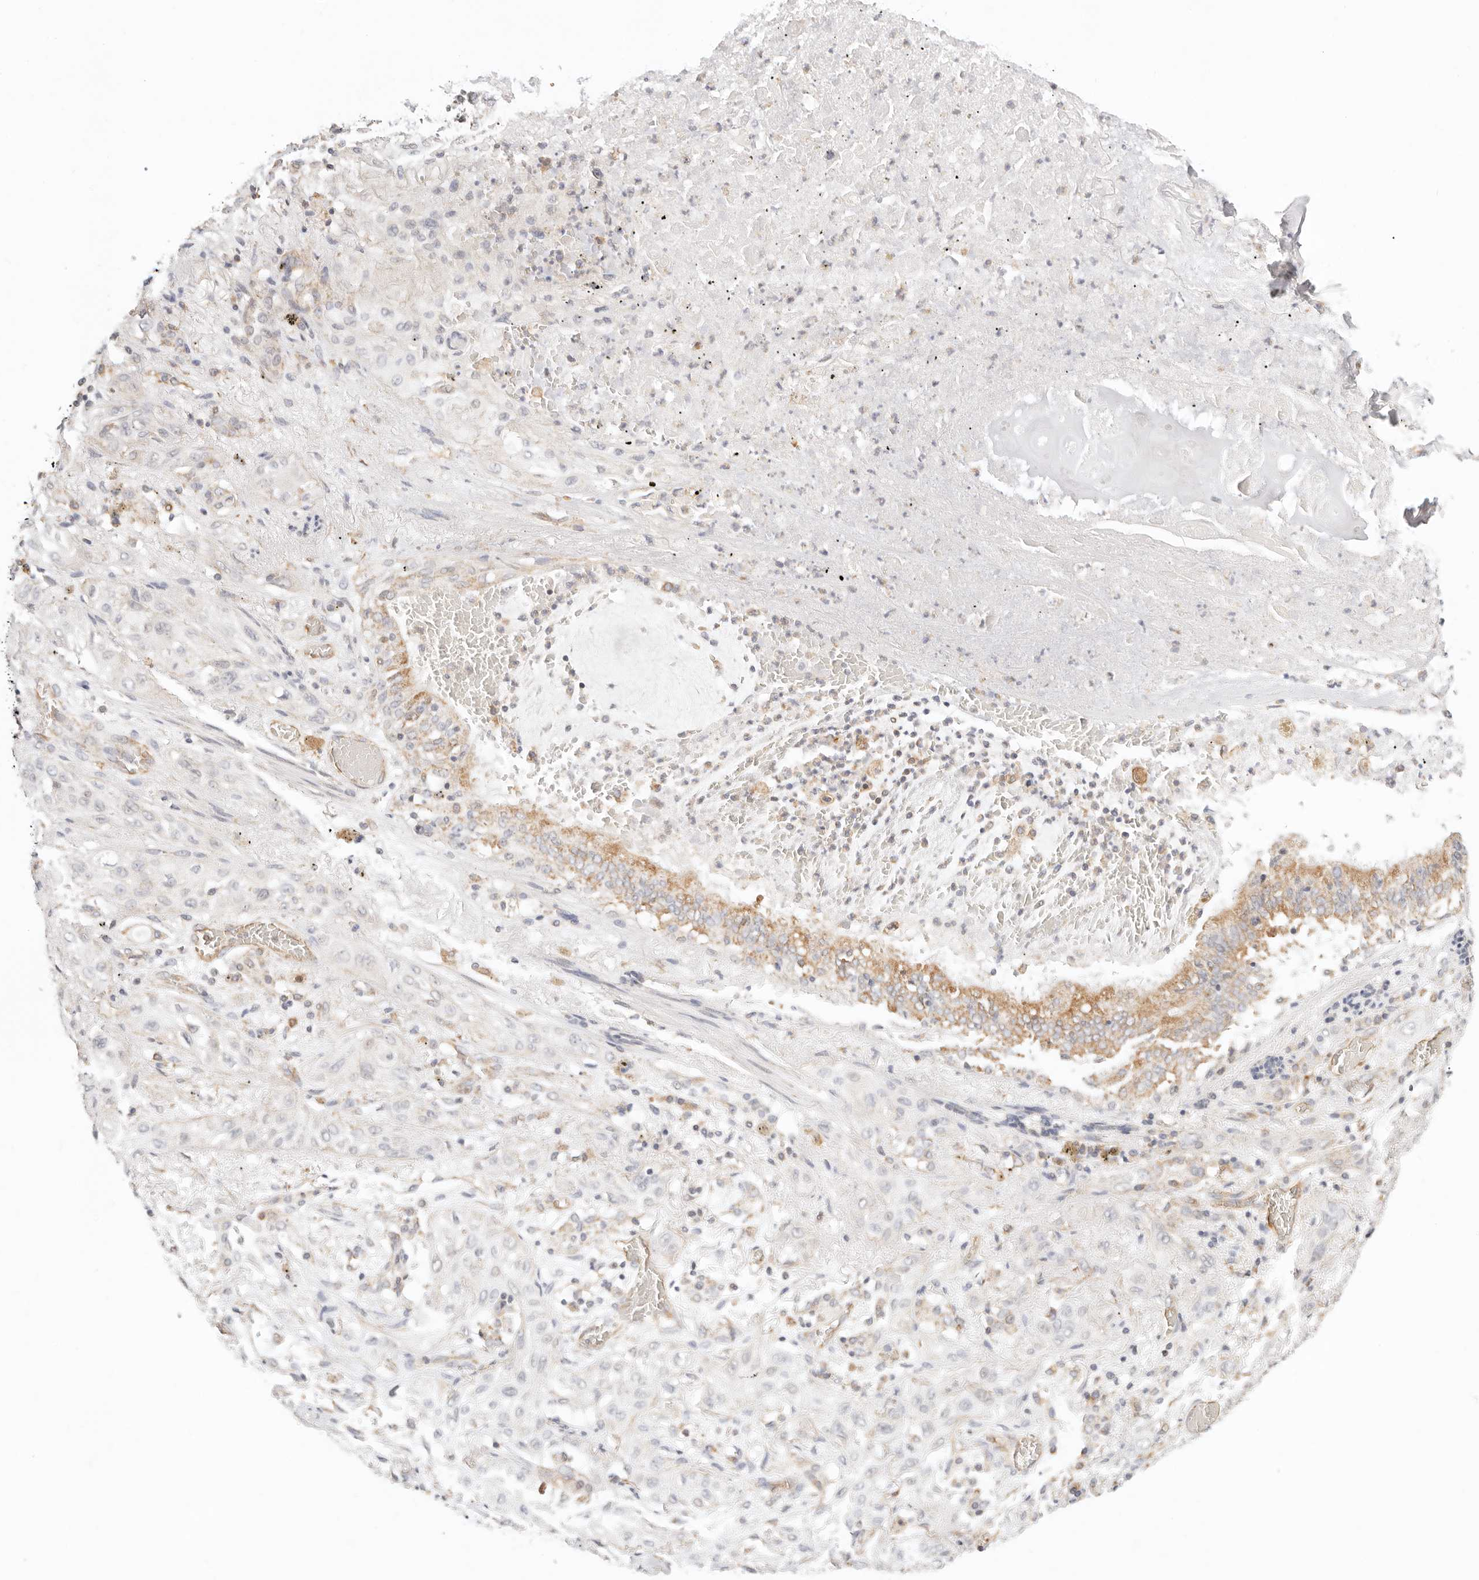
{"staining": {"intensity": "negative", "quantity": "none", "location": "none"}, "tissue": "lung cancer", "cell_type": "Tumor cells", "image_type": "cancer", "snomed": [{"axis": "morphology", "description": "Squamous cell carcinoma, NOS"}, {"axis": "topography", "description": "Lung"}], "caption": "An IHC photomicrograph of lung cancer (squamous cell carcinoma) is shown. There is no staining in tumor cells of lung cancer (squamous cell carcinoma). (DAB (3,3'-diaminobenzidine) immunohistochemistry (IHC) visualized using brightfield microscopy, high magnification).", "gene": "ZC3H11A", "patient": {"sex": "female", "age": 47}}